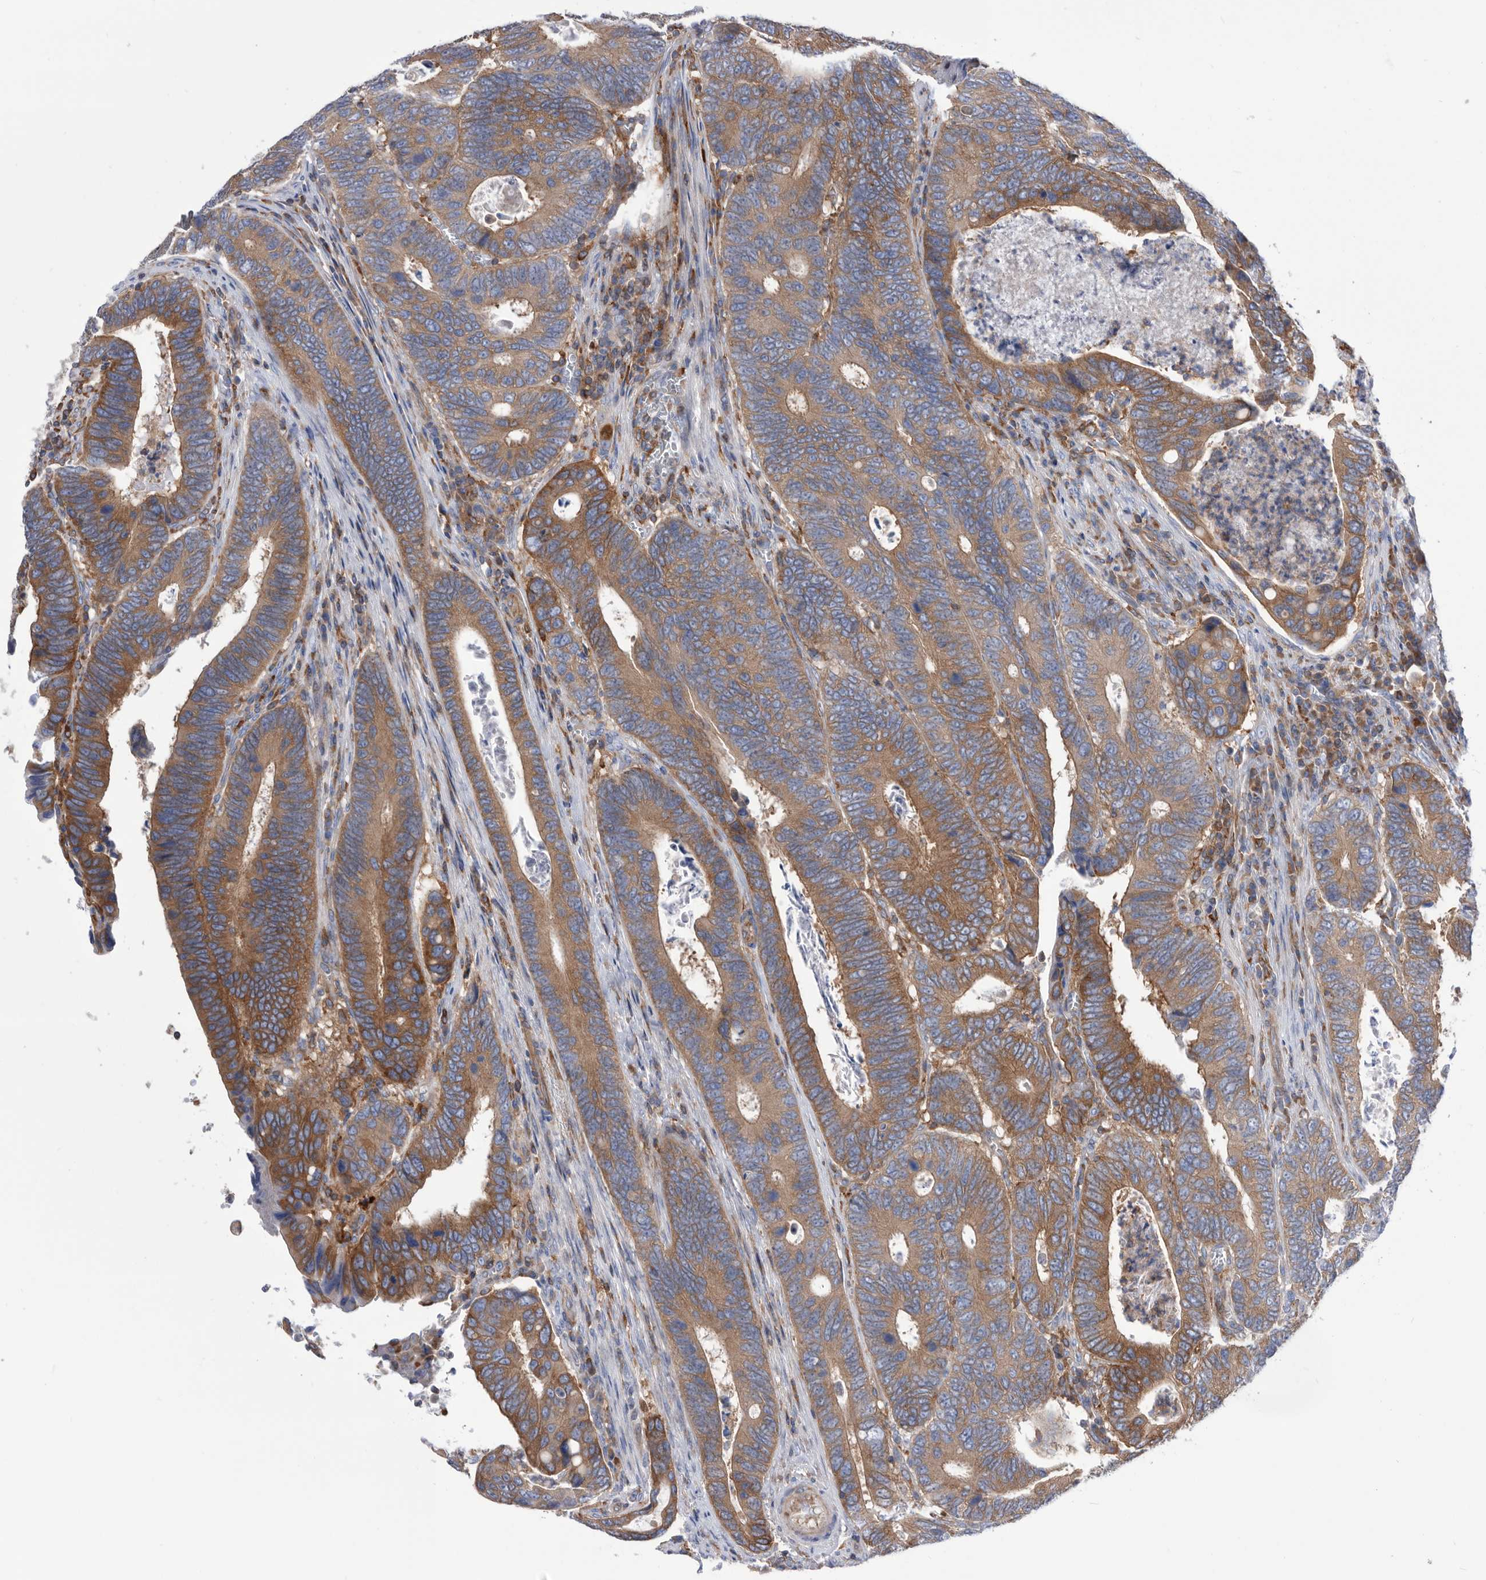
{"staining": {"intensity": "moderate", "quantity": ">75%", "location": "cytoplasmic/membranous"}, "tissue": "colorectal cancer", "cell_type": "Tumor cells", "image_type": "cancer", "snomed": [{"axis": "morphology", "description": "Adenocarcinoma, NOS"}, {"axis": "topography", "description": "Colon"}], "caption": "A brown stain highlights moderate cytoplasmic/membranous expression of a protein in human colorectal cancer tumor cells. (DAB IHC with brightfield microscopy, high magnification).", "gene": "SMG7", "patient": {"sex": "male", "age": 72}}